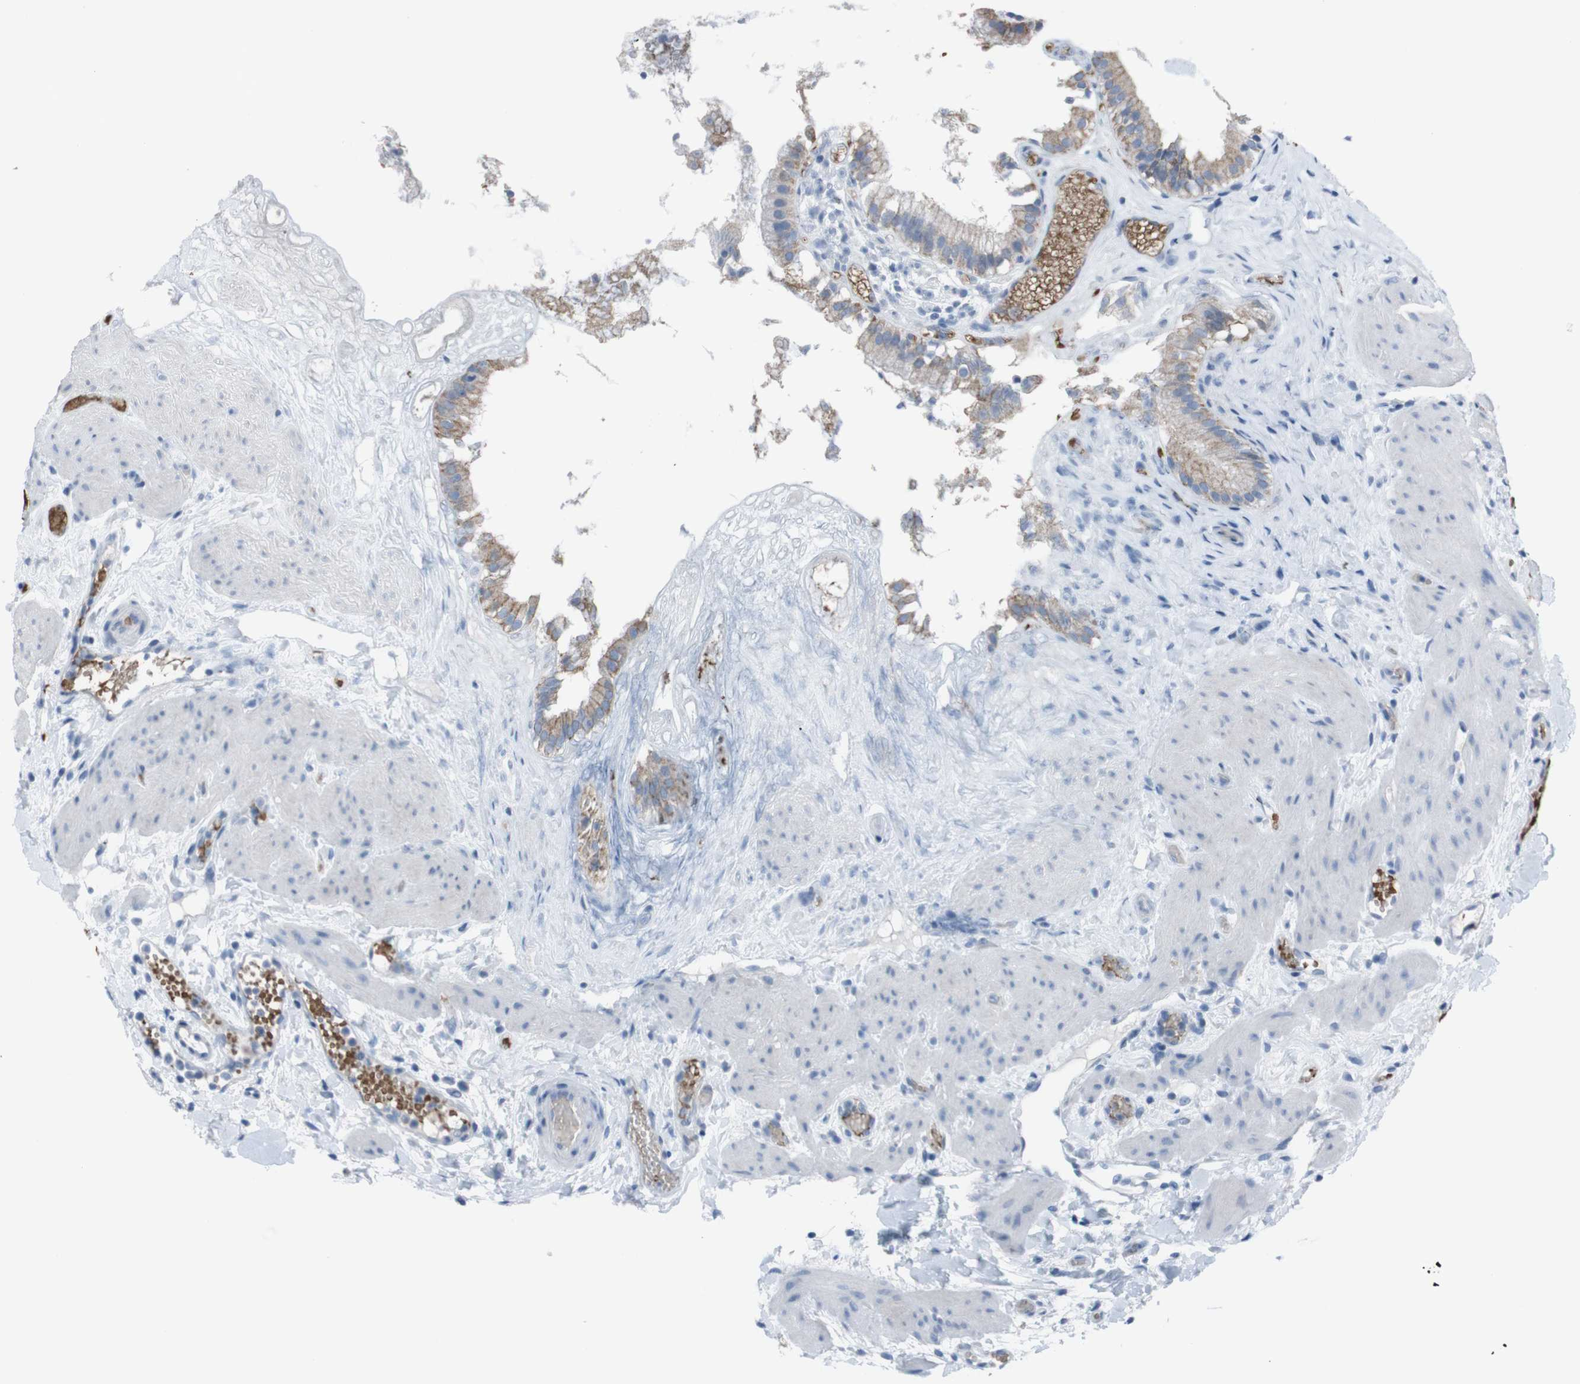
{"staining": {"intensity": "moderate", "quantity": ">75%", "location": "cytoplasmic/membranous"}, "tissue": "gallbladder", "cell_type": "Glandular cells", "image_type": "normal", "snomed": [{"axis": "morphology", "description": "Normal tissue, NOS"}, {"axis": "topography", "description": "Gallbladder"}], "caption": "About >75% of glandular cells in benign human gallbladder reveal moderate cytoplasmic/membranous protein expression as visualized by brown immunohistochemical staining.", "gene": "ST6GAL1", "patient": {"sex": "female", "age": 26}}